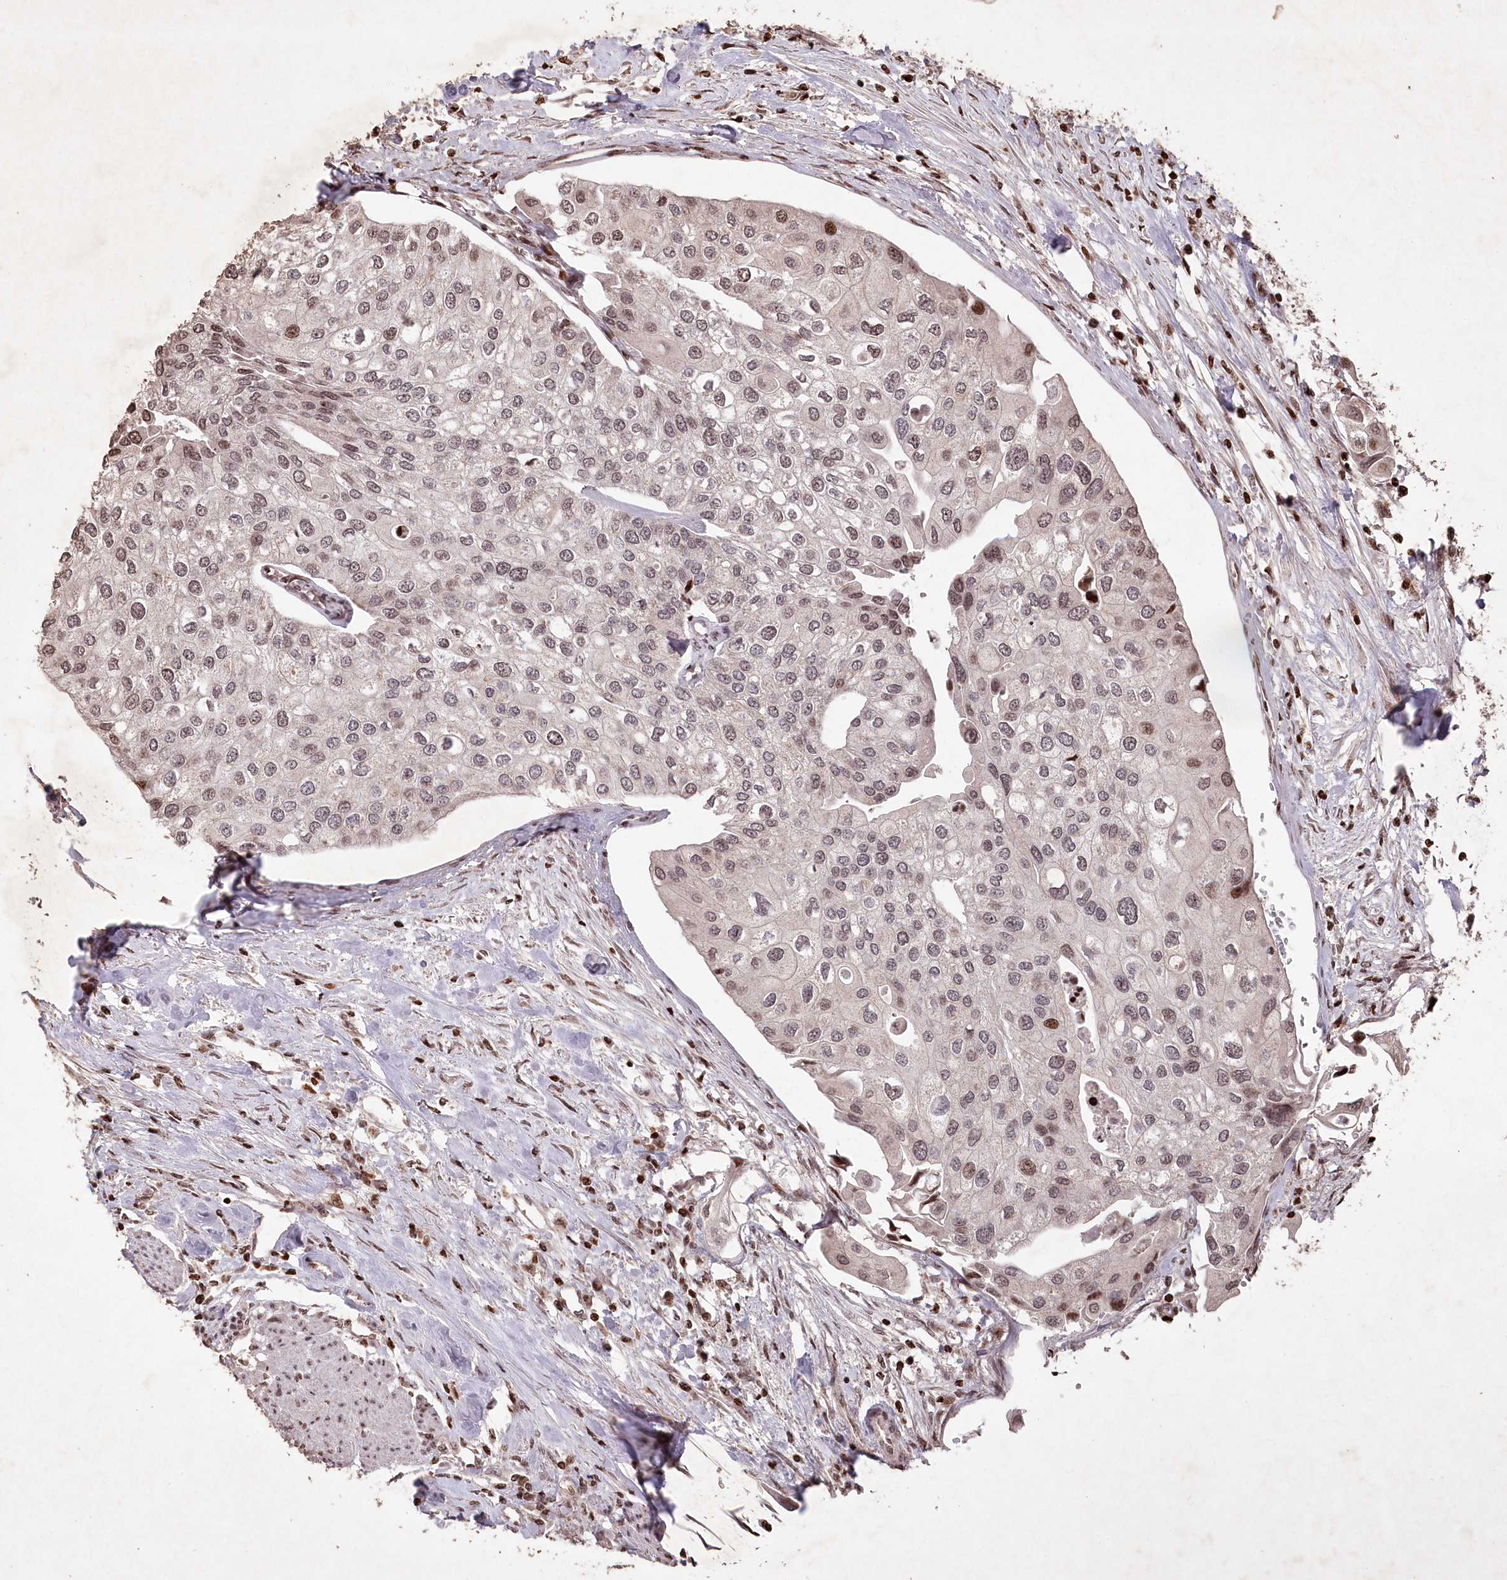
{"staining": {"intensity": "moderate", "quantity": "25%-75%", "location": "nuclear"}, "tissue": "urothelial cancer", "cell_type": "Tumor cells", "image_type": "cancer", "snomed": [{"axis": "morphology", "description": "Urothelial carcinoma, High grade"}, {"axis": "topography", "description": "Urinary bladder"}], "caption": "Moderate nuclear expression for a protein is present in approximately 25%-75% of tumor cells of high-grade urothelial carcinoma using IHC.", "gene": "CCSER2", "patient": {"sex": "male", "age": 64}}